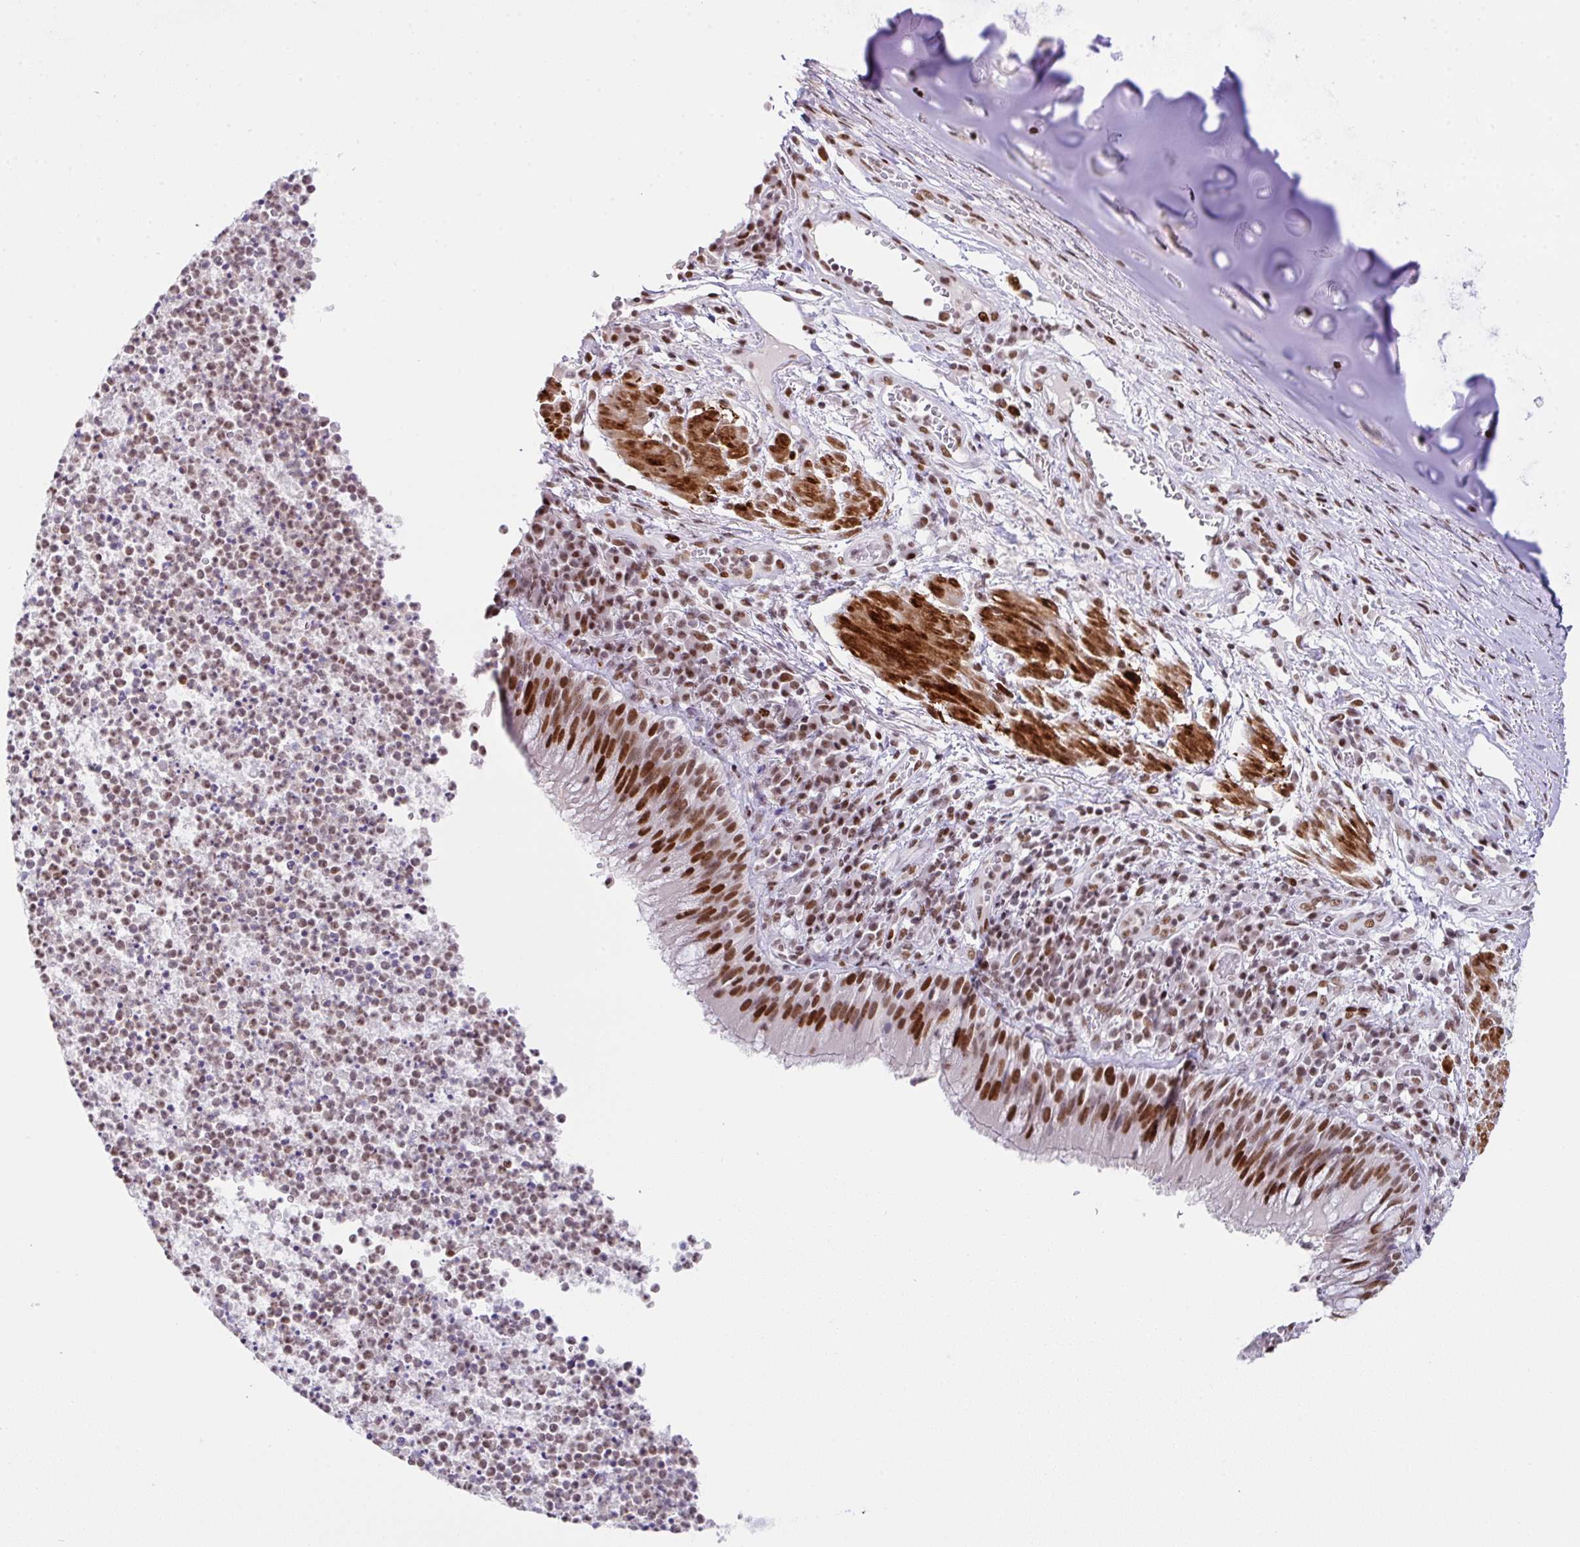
{"staining": {"intensity": "strong", "quantity": ">75%", "location": "nuclear"}, "tissue": "bronchus", "cell_type": "Respiratory epithelial cells", "image_type": "normal", "snomed": [{"axis": "morphology", "description": "Normal tissue, NOS"}, {"axis": "topography", "description": "Cartilage tissue"}, {"axis": "topography", "description": "Bronchus"}], "caption": "Protein analysis of benign bronchus displays strong nuclear positivity in about >75% of respiratory epithelial cells. The staining was performed using DAB (3,3'-diaminobenzidine), with brown indicating positive protein expression. Nuclei are stained blue with hematoxylin.", "gene": "CLP1", "patient": {"sex": "male", "age": 56}}